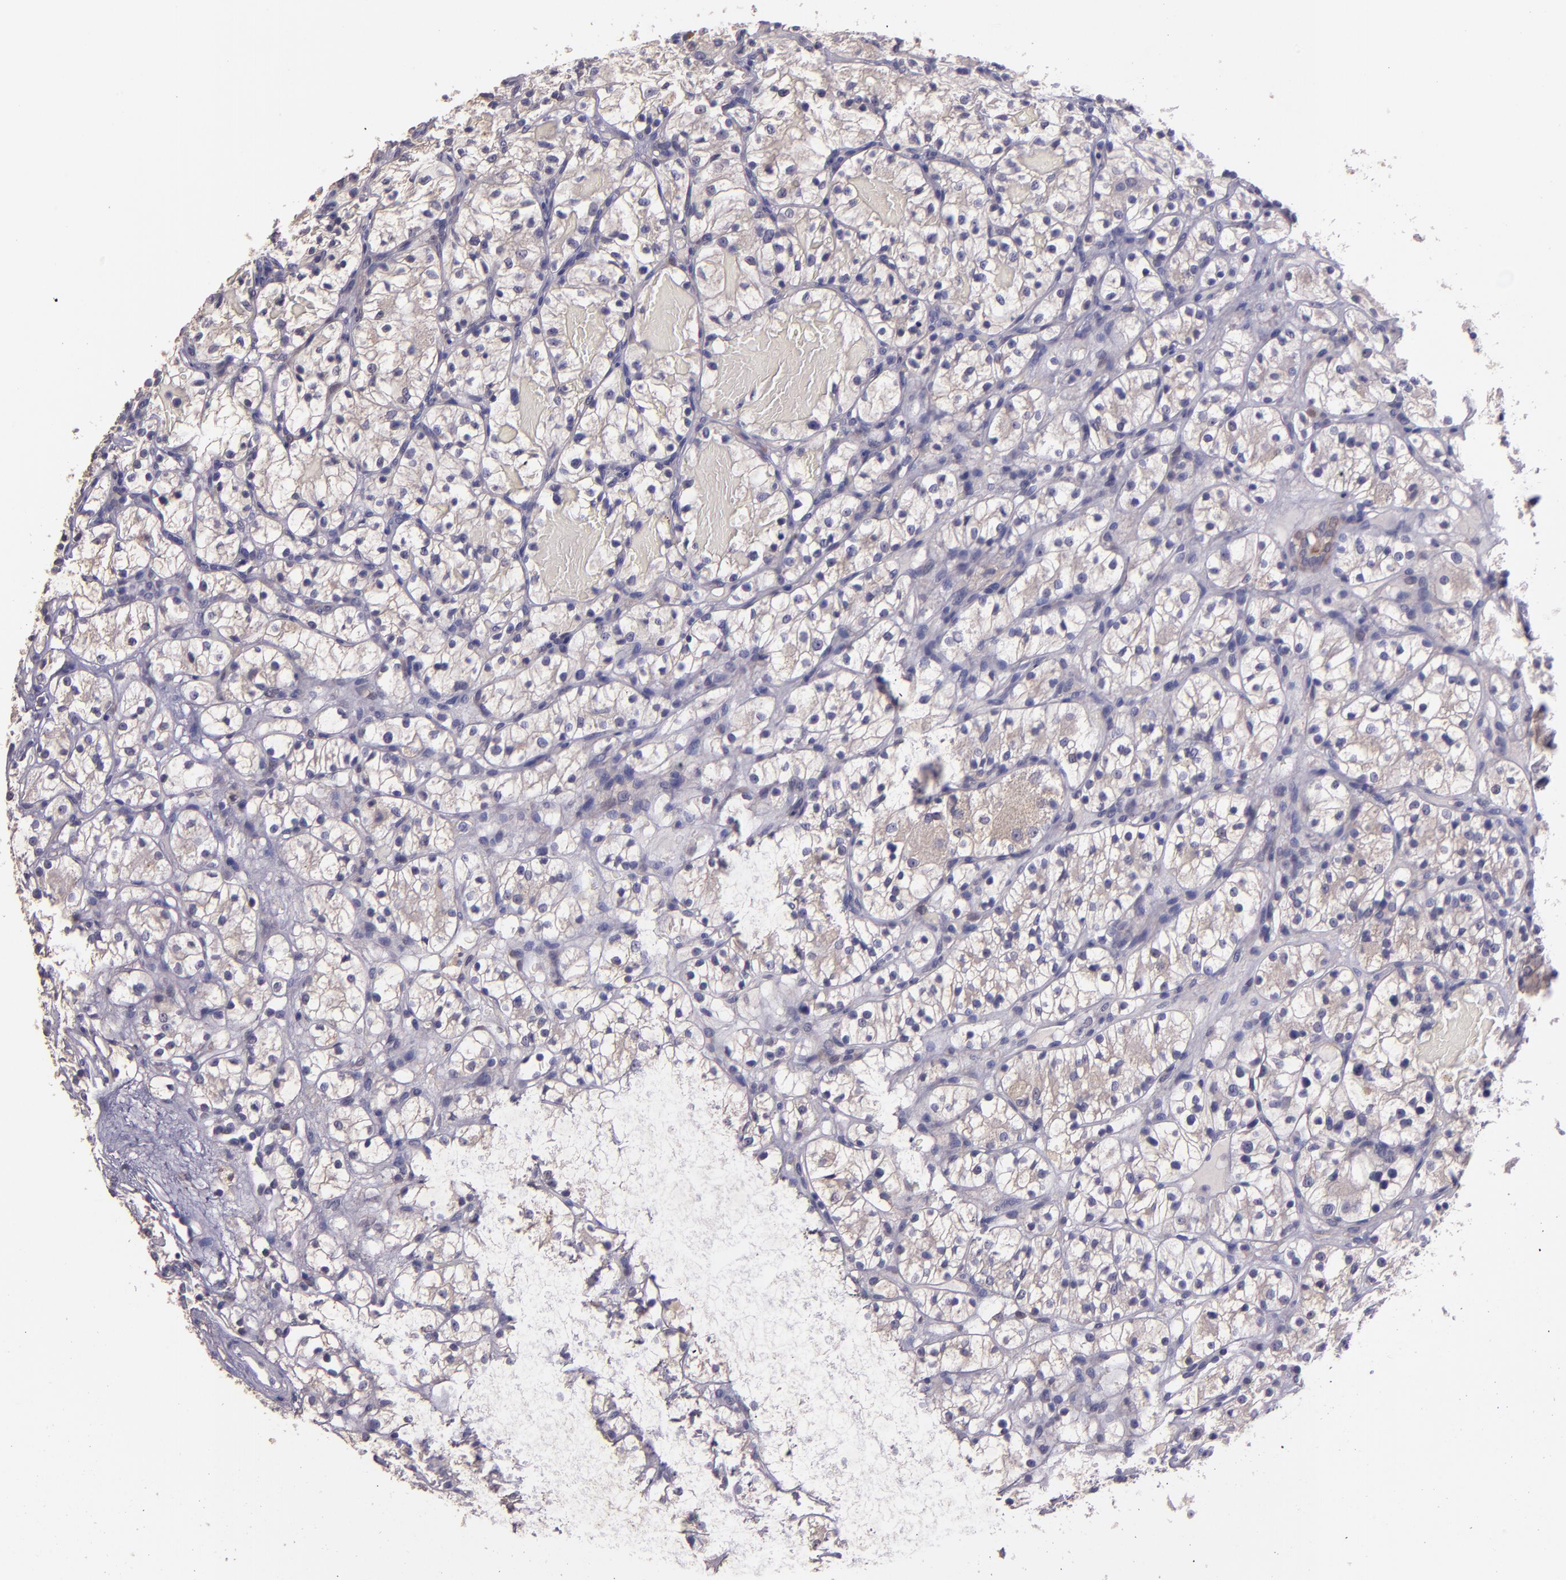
{"staining": {"intensity": "negative", "quantity": "none", "location": "none"}, "tissue": "renal cancer", "cell_type": "Tumor cells", "image_type": "cancer", "snomed": [{"axis": "morphology", "description": "Adenocarcinoma, NOS"}, {"axis": "topography", "description": "Kidney"}], "caption": "DAB (3,3'-diaminobenzidine) immunohistochemical staining of human renal cancer reveals no significant expression in tumor cells.", "gene": "PAPPA", "patient": {"sex": "female", "age": 60}}